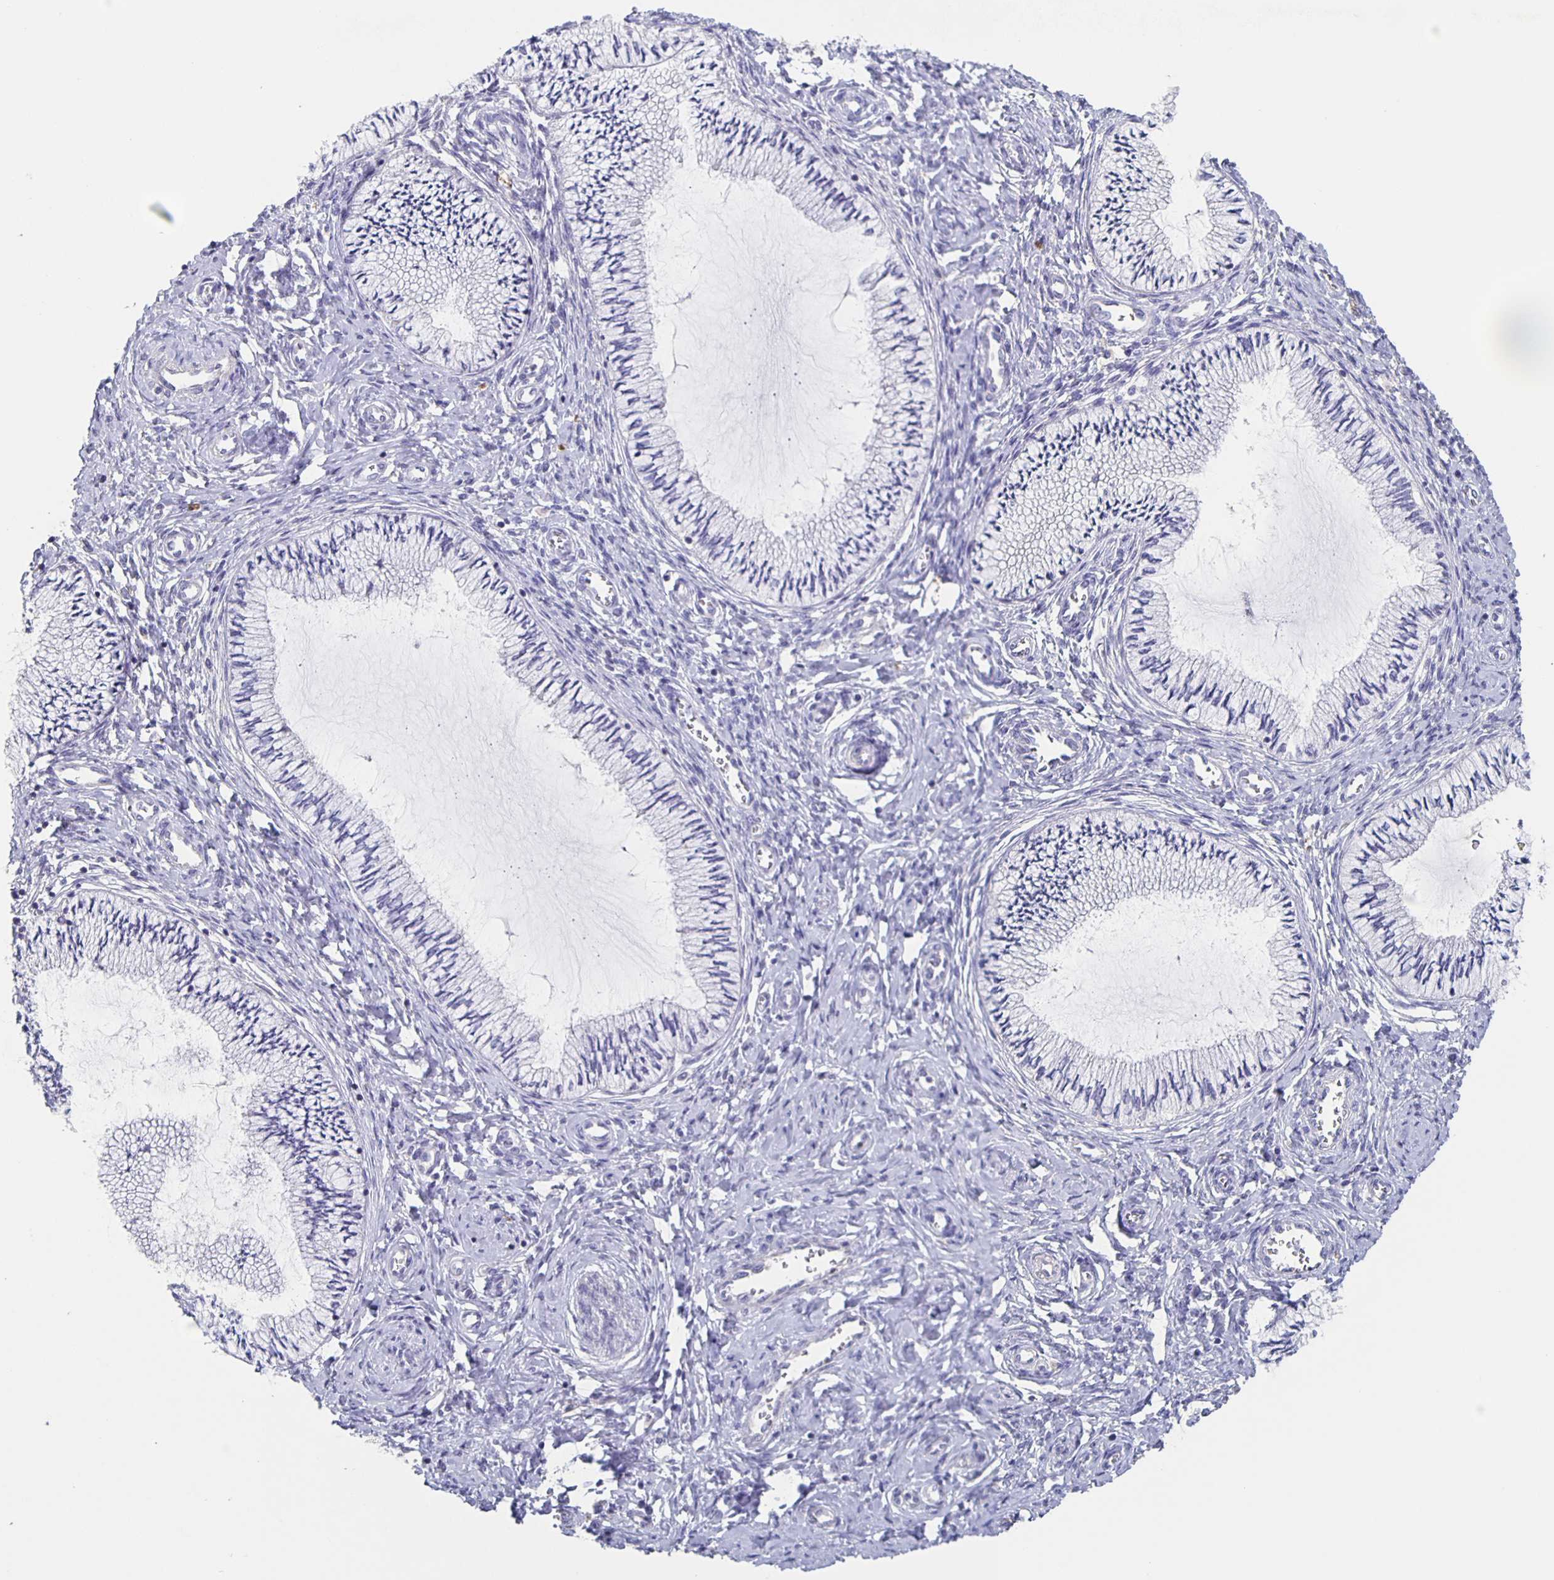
{"staining": {"intensity": "negative", "quantity": "none", "location": "none"}, "tissue": "cervix", "cell_type": "Glandular cells", "image_type": "normal", "snomed": [{"axis": "morphology", "description": "Normal tissue, NOS"}, {"axis": "topography", "description": "Cervix"}], "caption": "Human cervix stained for a protein using IHC exhibits no positivity in glandular cells.", "gene": "CACNA2D2", "patient": {"sex": "female", "age": 24}}